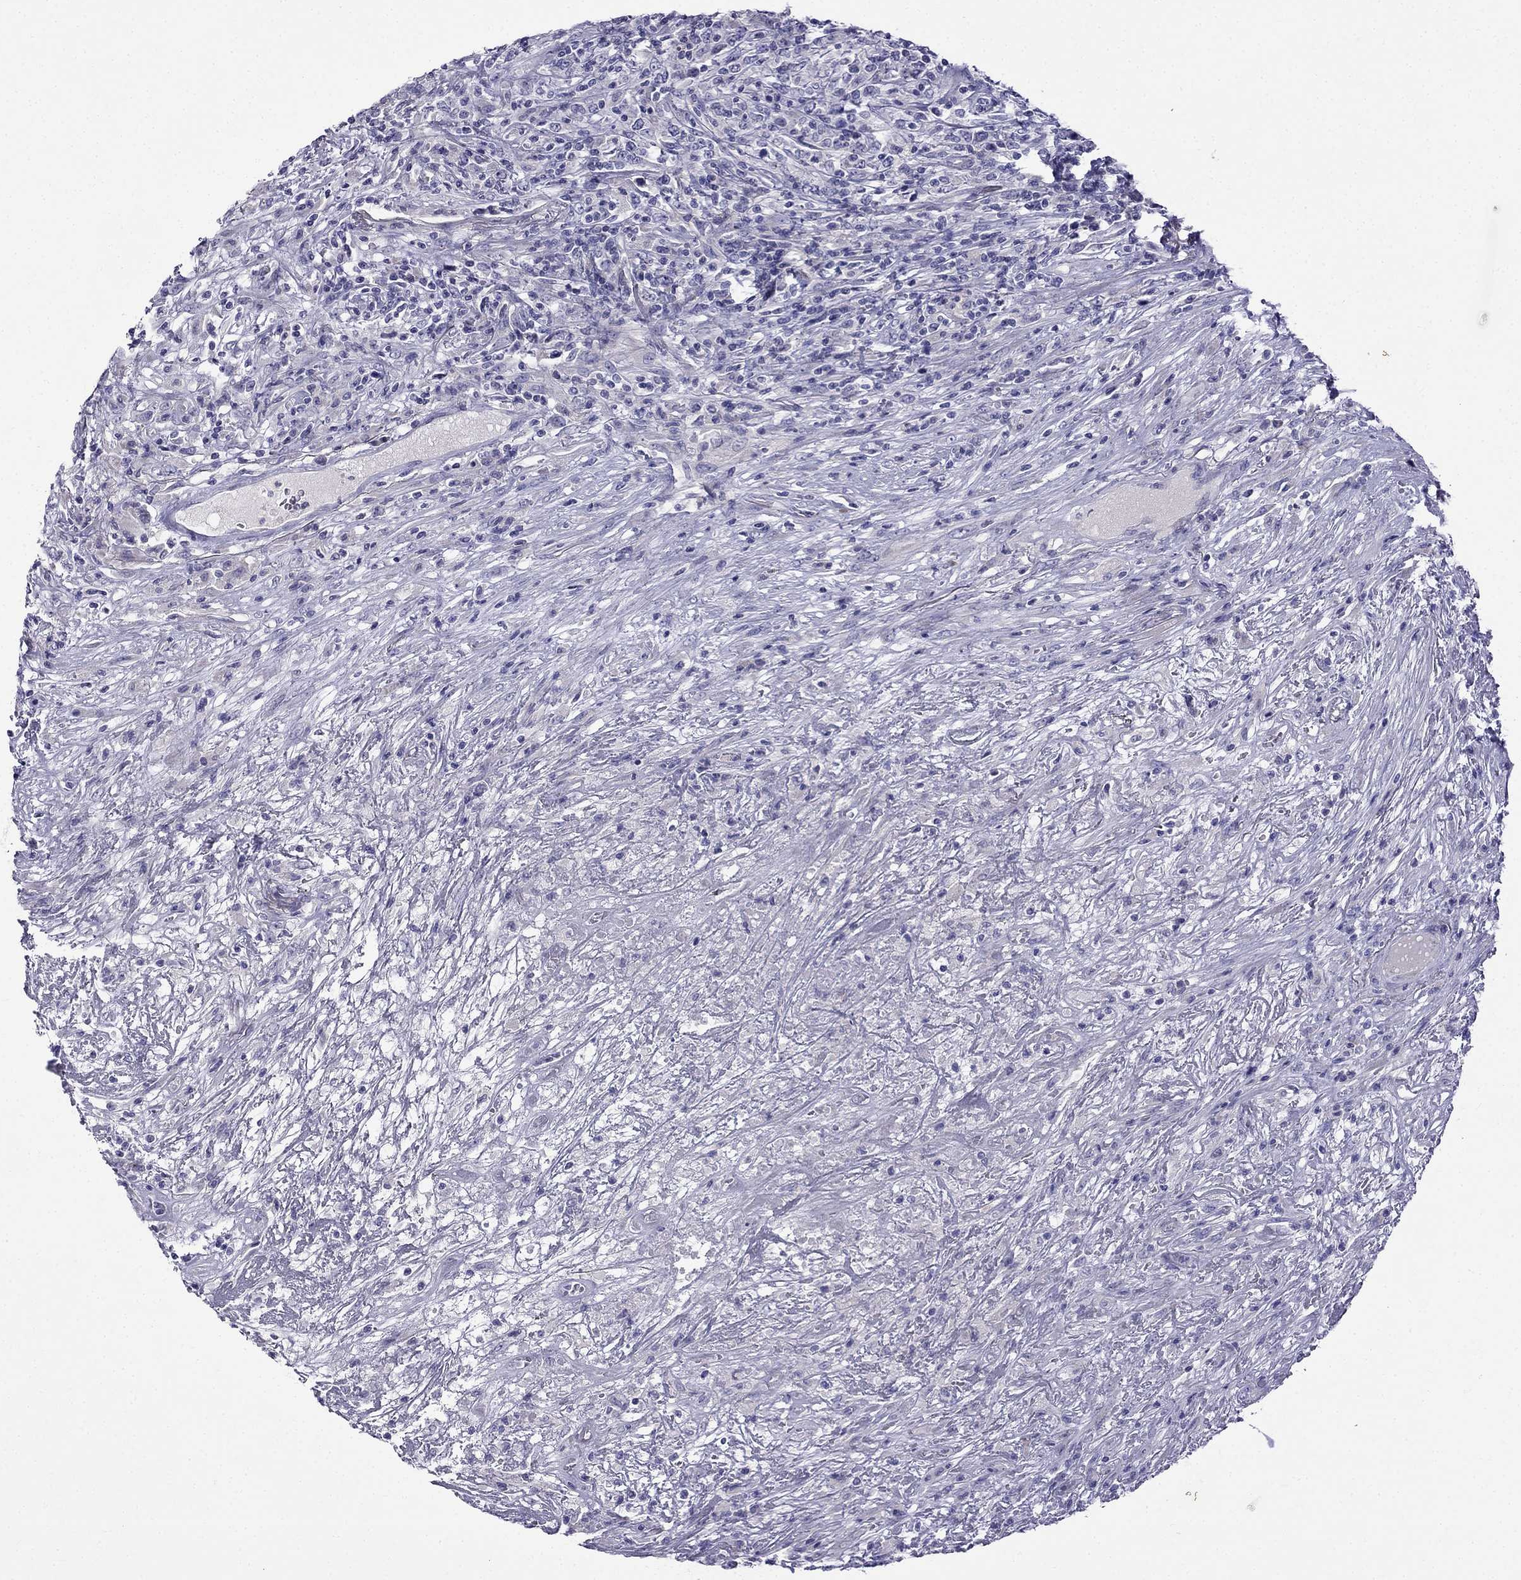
{"staining": {"intensity": "negative", "quantity": "none", "location": "none"}, "tissue": "lymphoma", "cell_type": "Tumor cells", "image_type": "cancer", "snomed": [{"axis": "morphology", "description": "Malignant lymphoma, non-Hodgkin's type, High grade"}, {"axis": "topography", "description": "Lung"}], "caption": "Immunohistochemical staining of human lymphoma displays no significant expression in tumor cells. (Brightfield microscopy of DAB (3,3'-diaminobenzidine) immunohistochemistry at high magnification).", "gene": "PATE1", "patient": {"sex": "male", "age": 79}}